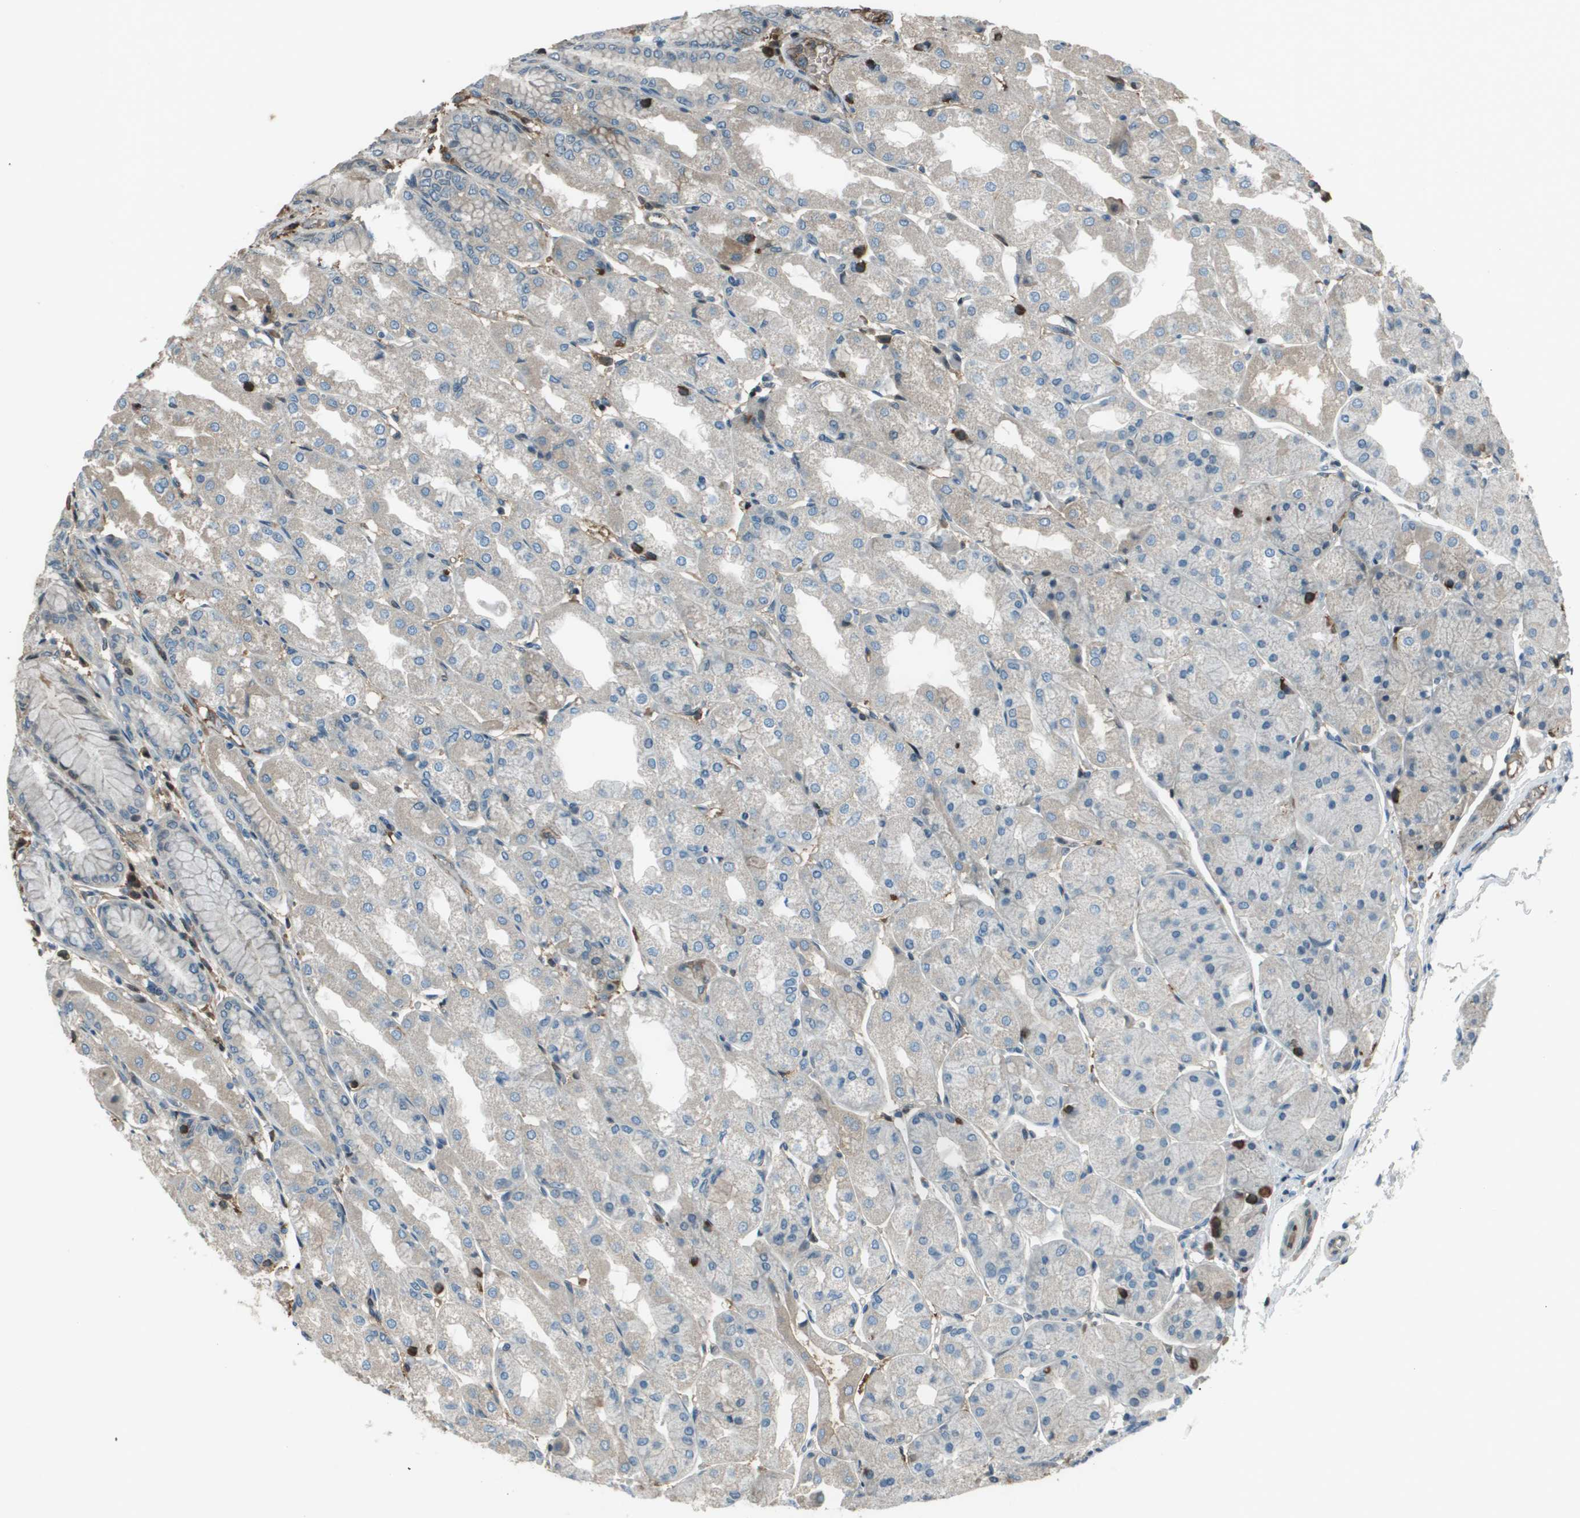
{"staining": {"intensity": "weak", "quantity": "<25%", "location": "cytoplasmic/membranous"}, "tissue": "stomach", "cell_type": "Glandular cells", "image_type": "normal", "snomed": [{"axis": "morphology", "description": "Normal tissue, NOS"}, {"axis": "topography", "description": "Stomach, upper"}], "caption": "This is a photomicrograph of immunohistochemistry staining of benign stomach, which shows no staining in glandular cells.", "gene": "CXCL12", "patient": {"sex": "male", "age": 72}}